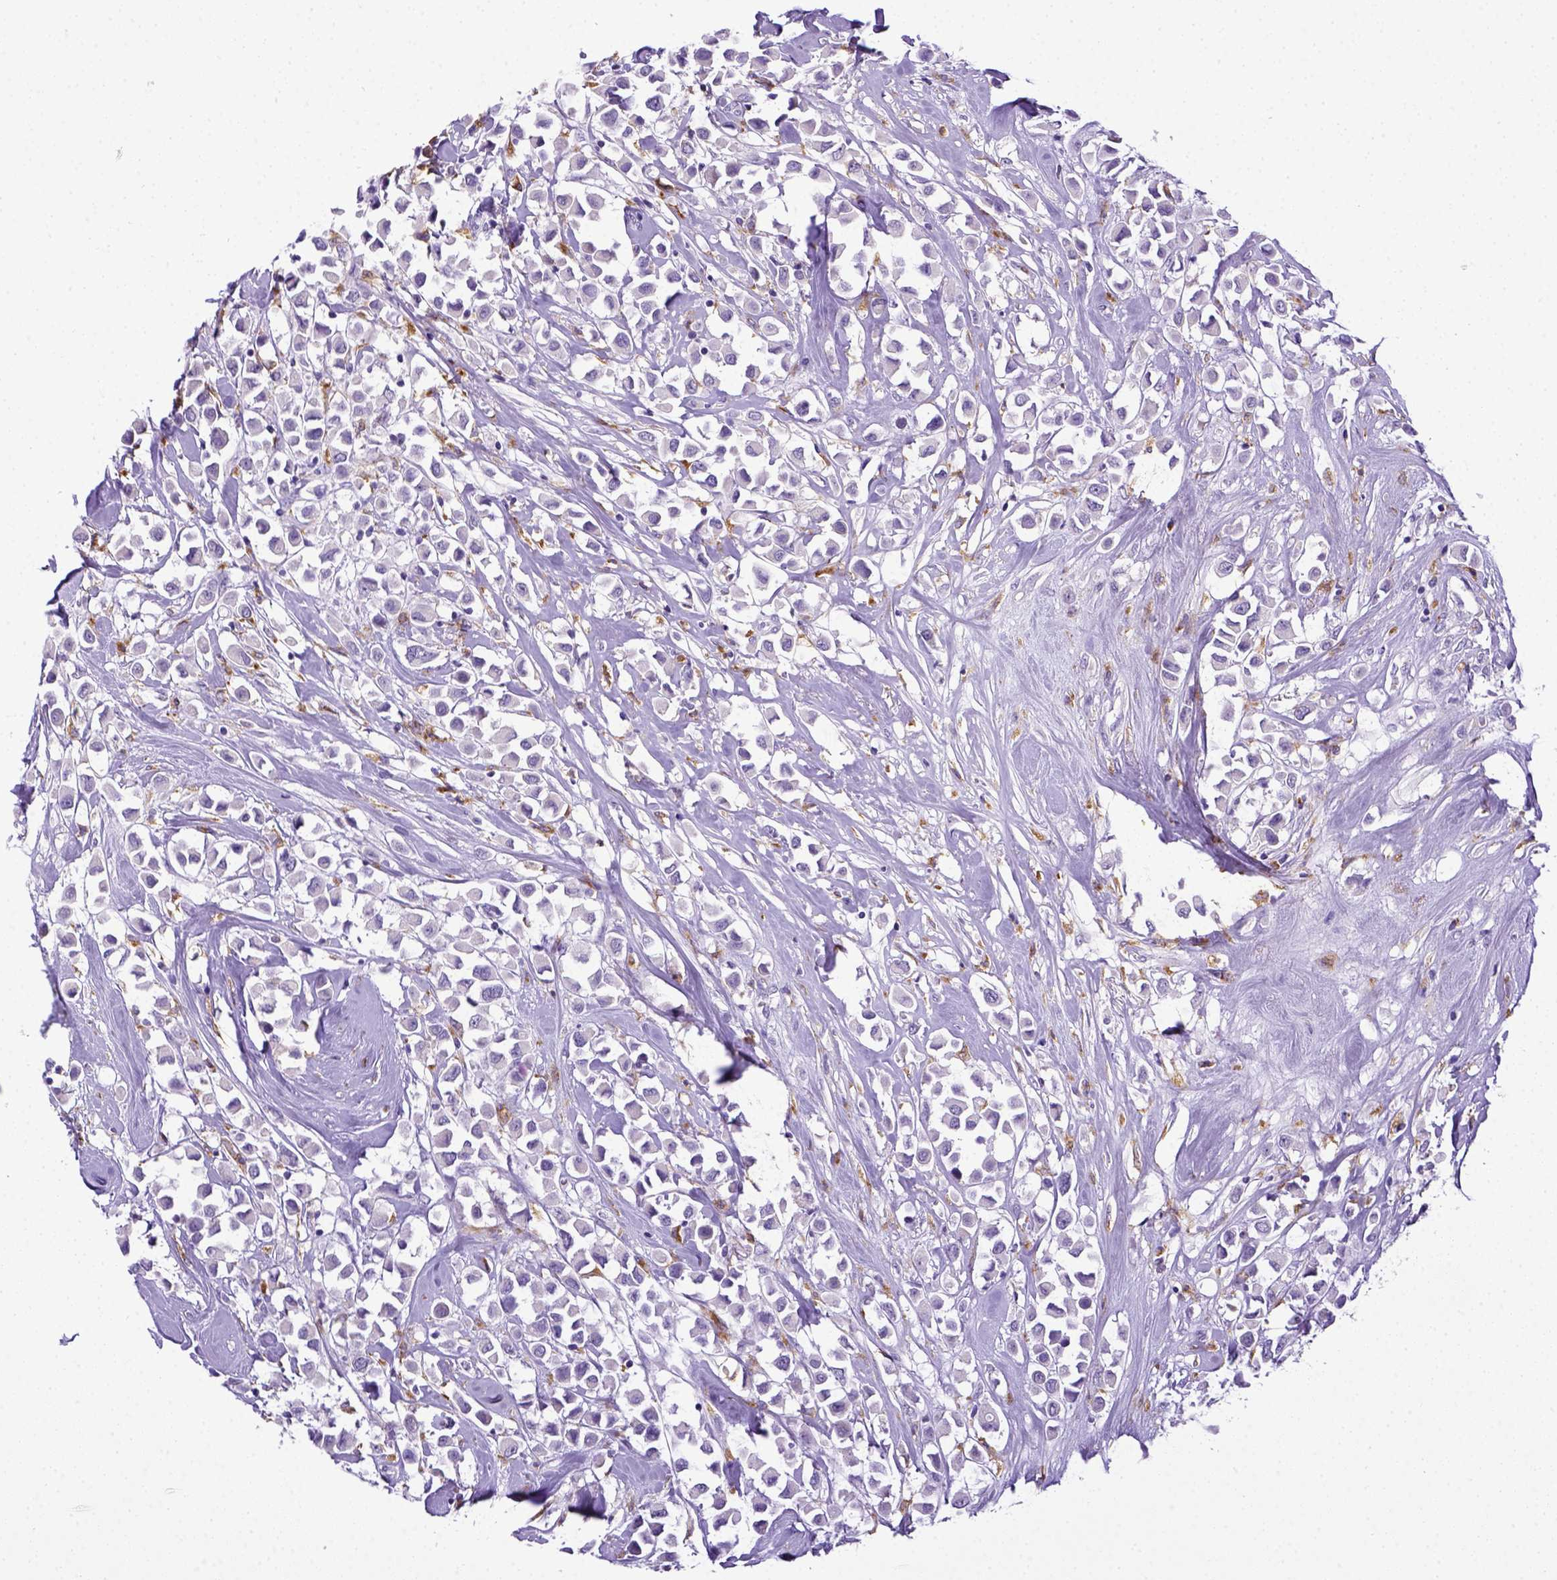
{"staining": {"intensity": "negative", "quantity": "none", "location": "none"}, "tissue": "breast cancer", "cell_type": "Tumor cells", "image_type": "cancer", "snomed": [{"axis": "morphology", "description": "Duct carcinoma"}, {"axis": "topography", "description": "Breast"}], "caption": "IHC of infiltrating ductal carcinoma (breast) demonstrates no staining in tumor cells. (Brightfield microscopy of DAB immunohistochemistry at high magnification).", "gene": "CD68", "patient": {"sex": "female", "age": 61}}